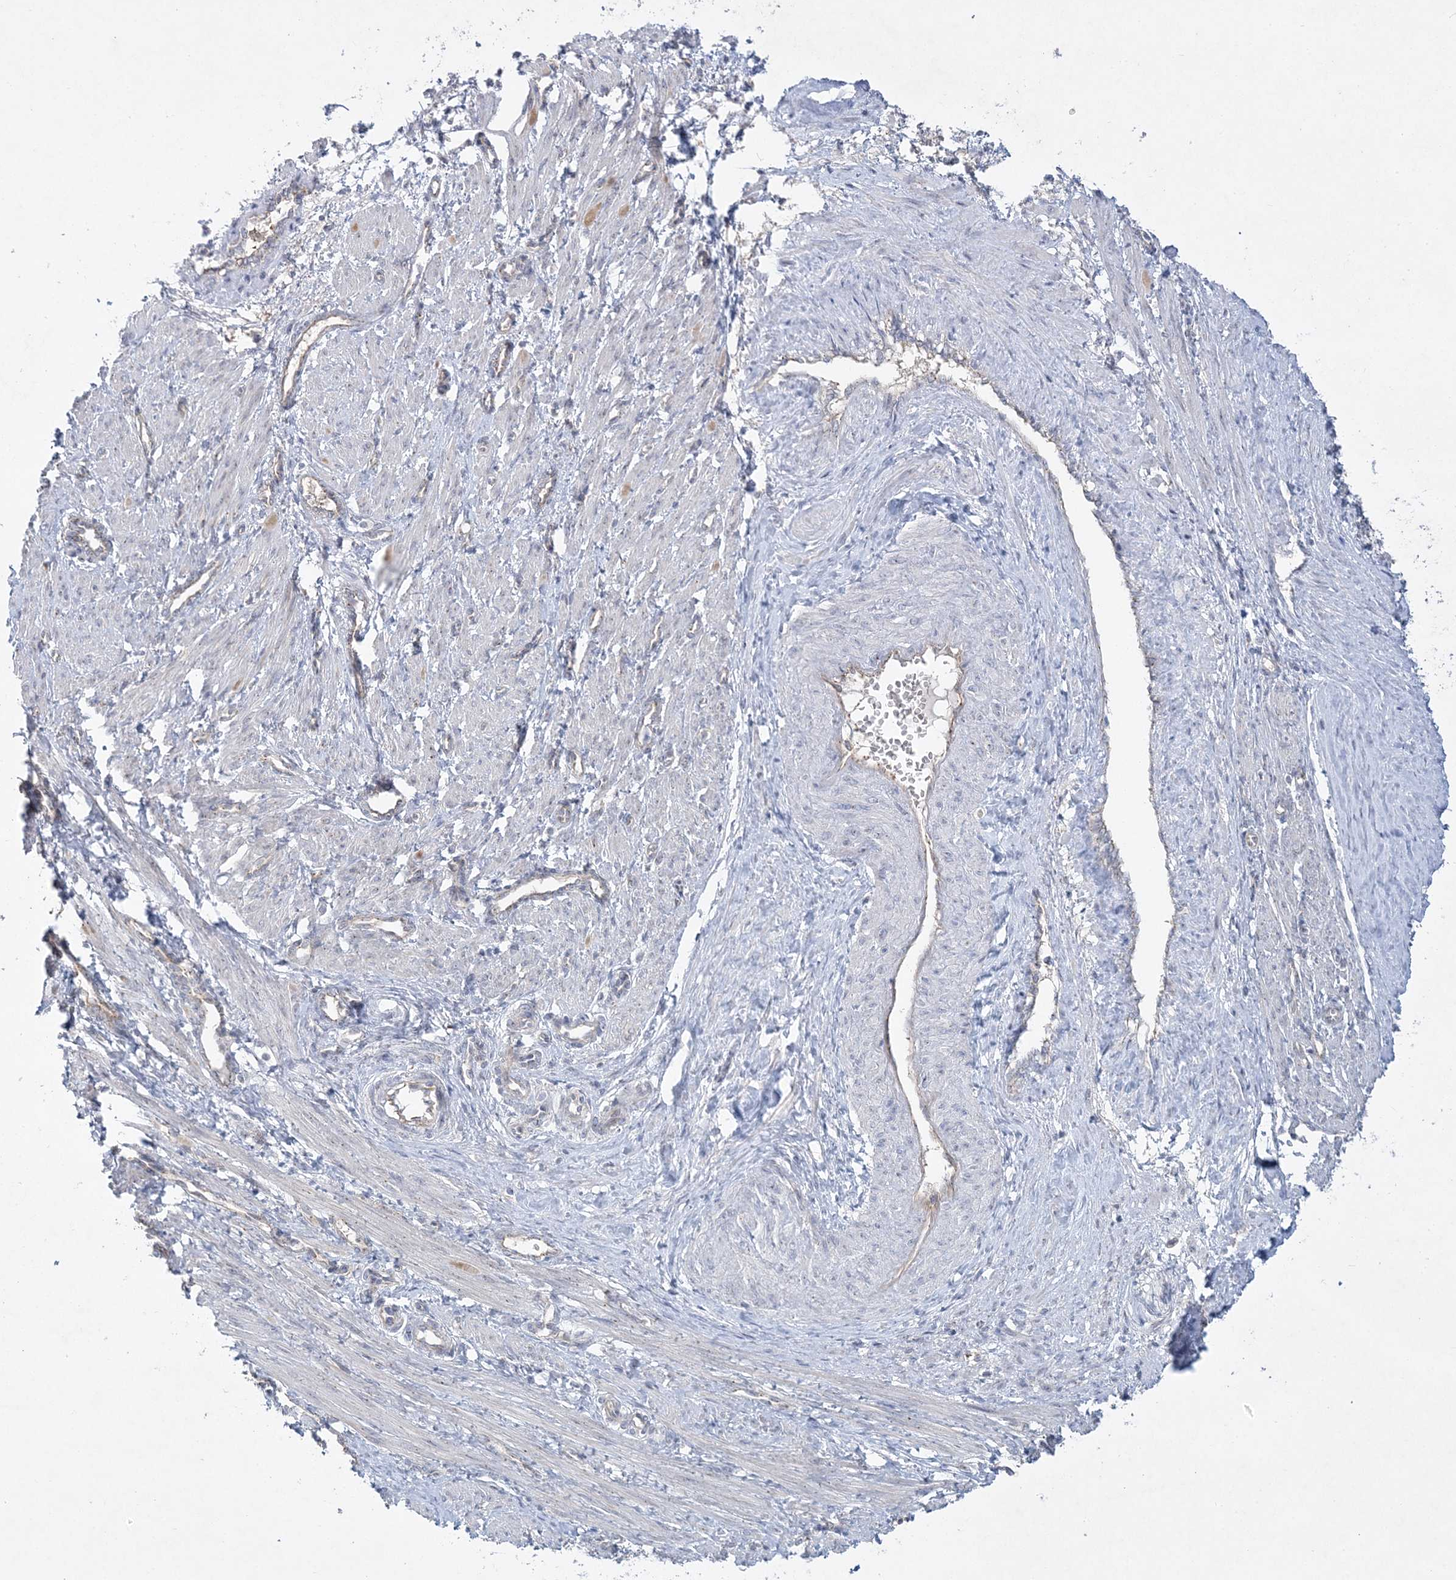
{"staining": {"intensity": "negative", "quantity": "none", "location": "none"}, "tissue": "smooth muscle", "cell_type": "Smooth muscle cells", "image_type": "normal", "snomed": [{"axis": "morphology", "description": "Normal tissue, NOS"}, {"axis": "topography", "description": "Endometrium"}], "caption": "This is a photomicrograph of immunohistochemistry (IHC) staining of unremarkable smooth muscle, which shows no positivity in smooth muscle cells. (DAB (3,3'-diaminobenzidine) immunohistochemistry visualized using brightfield microscopy, high magnification).", "gene": "ADAMTS12", "patient": {"sex": "female", "age": 33}}